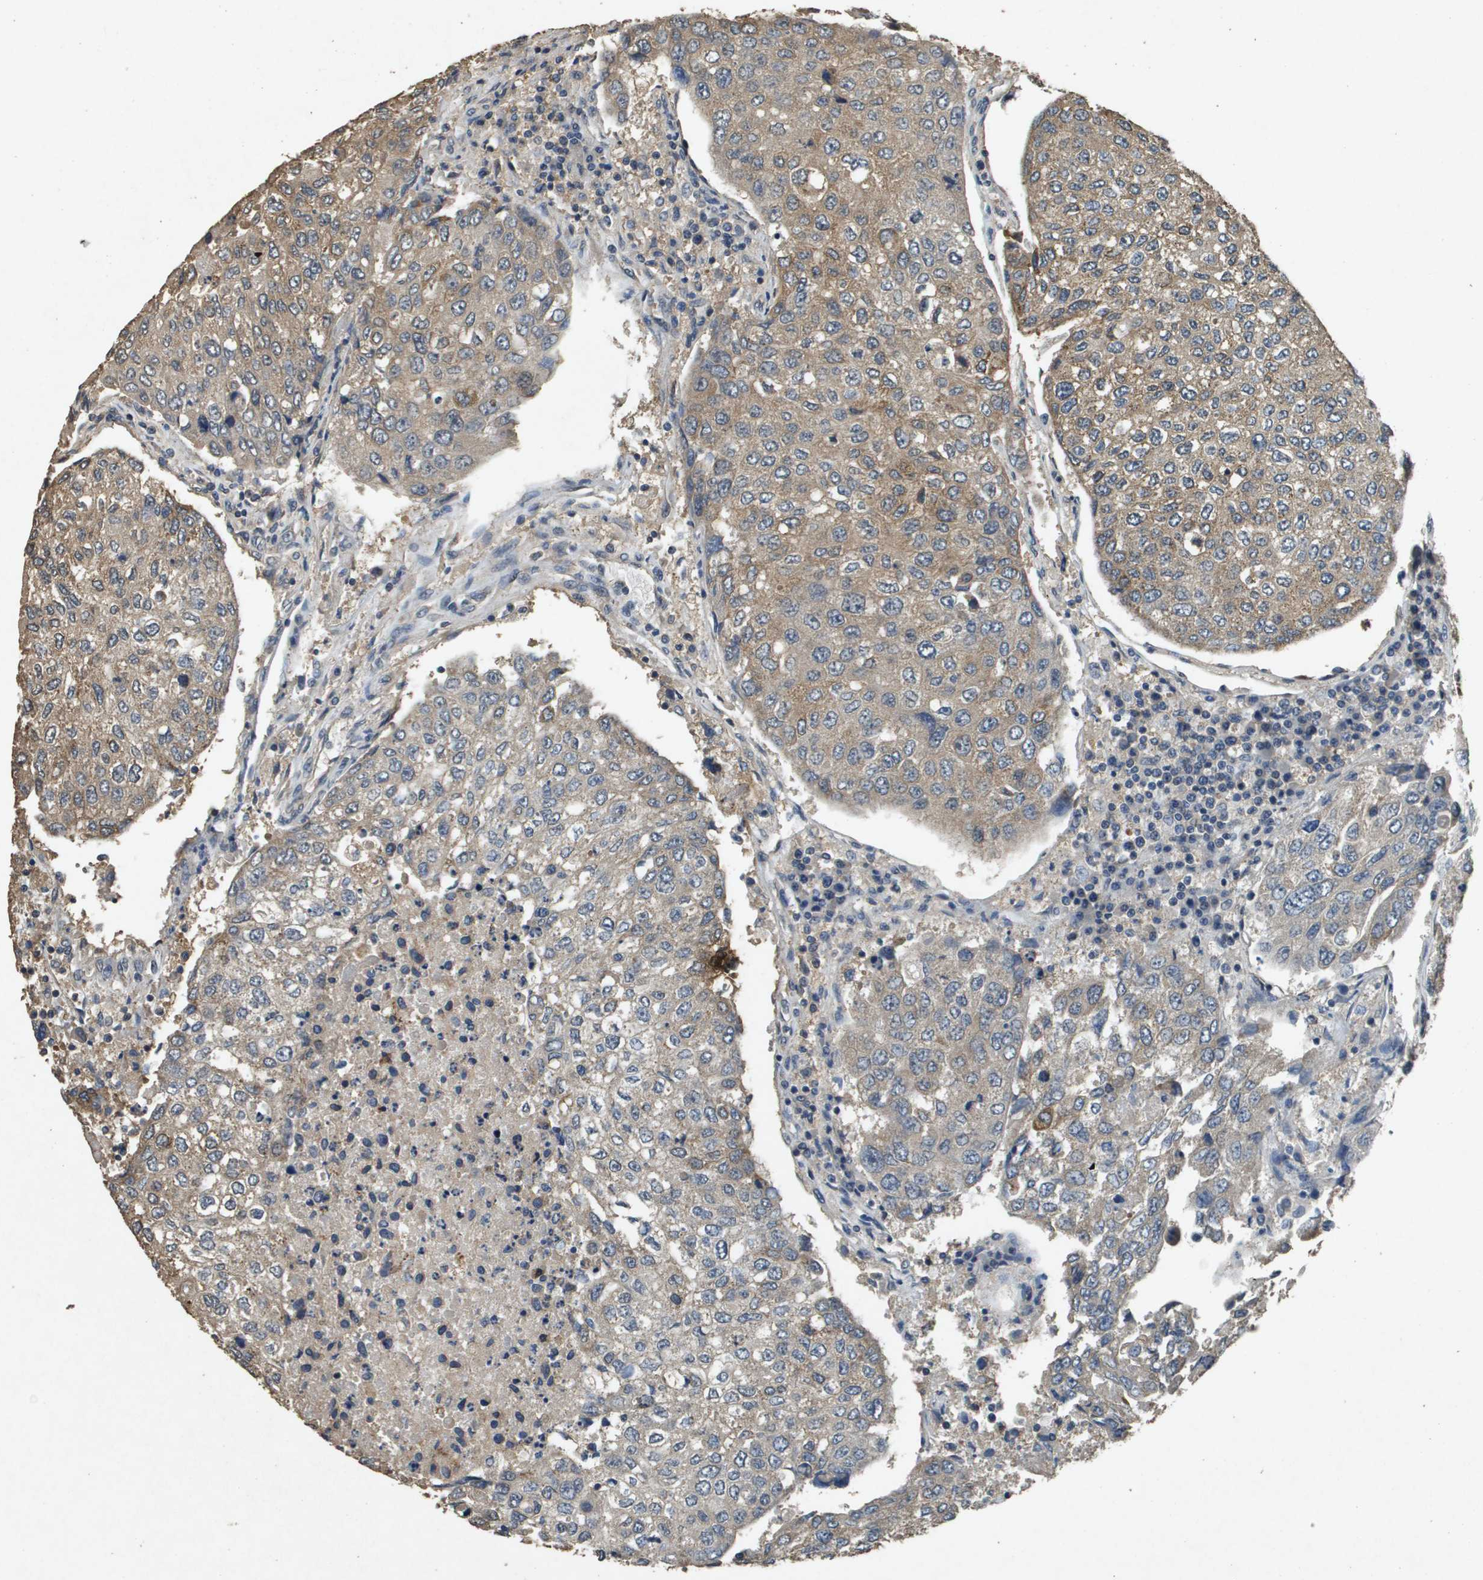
{"staining": {"intensity": "weak", "quantity": ">75%", "location": "cytoplasmic/membranous"}, "tissue": "urothelial cancer", "cell_type": "Tumor cells", "image_type": "cancer", "snomed": [{"axis": "morphology", "description": "Urothelial carcinoma, High grade"}, {"axis": "topography", "description": "Lymph node"}, {"axis": "topography", "description": "Urinary bladder"}], "caption": "Immunohistochemical staining of human high-grade urothelial carcinoma reveals low levels of weak cytoplasmic/membranous expression in about >75% of tumor cells.", "gene": "RAB6B", "patient": {"sex": "male", "age": 51}}